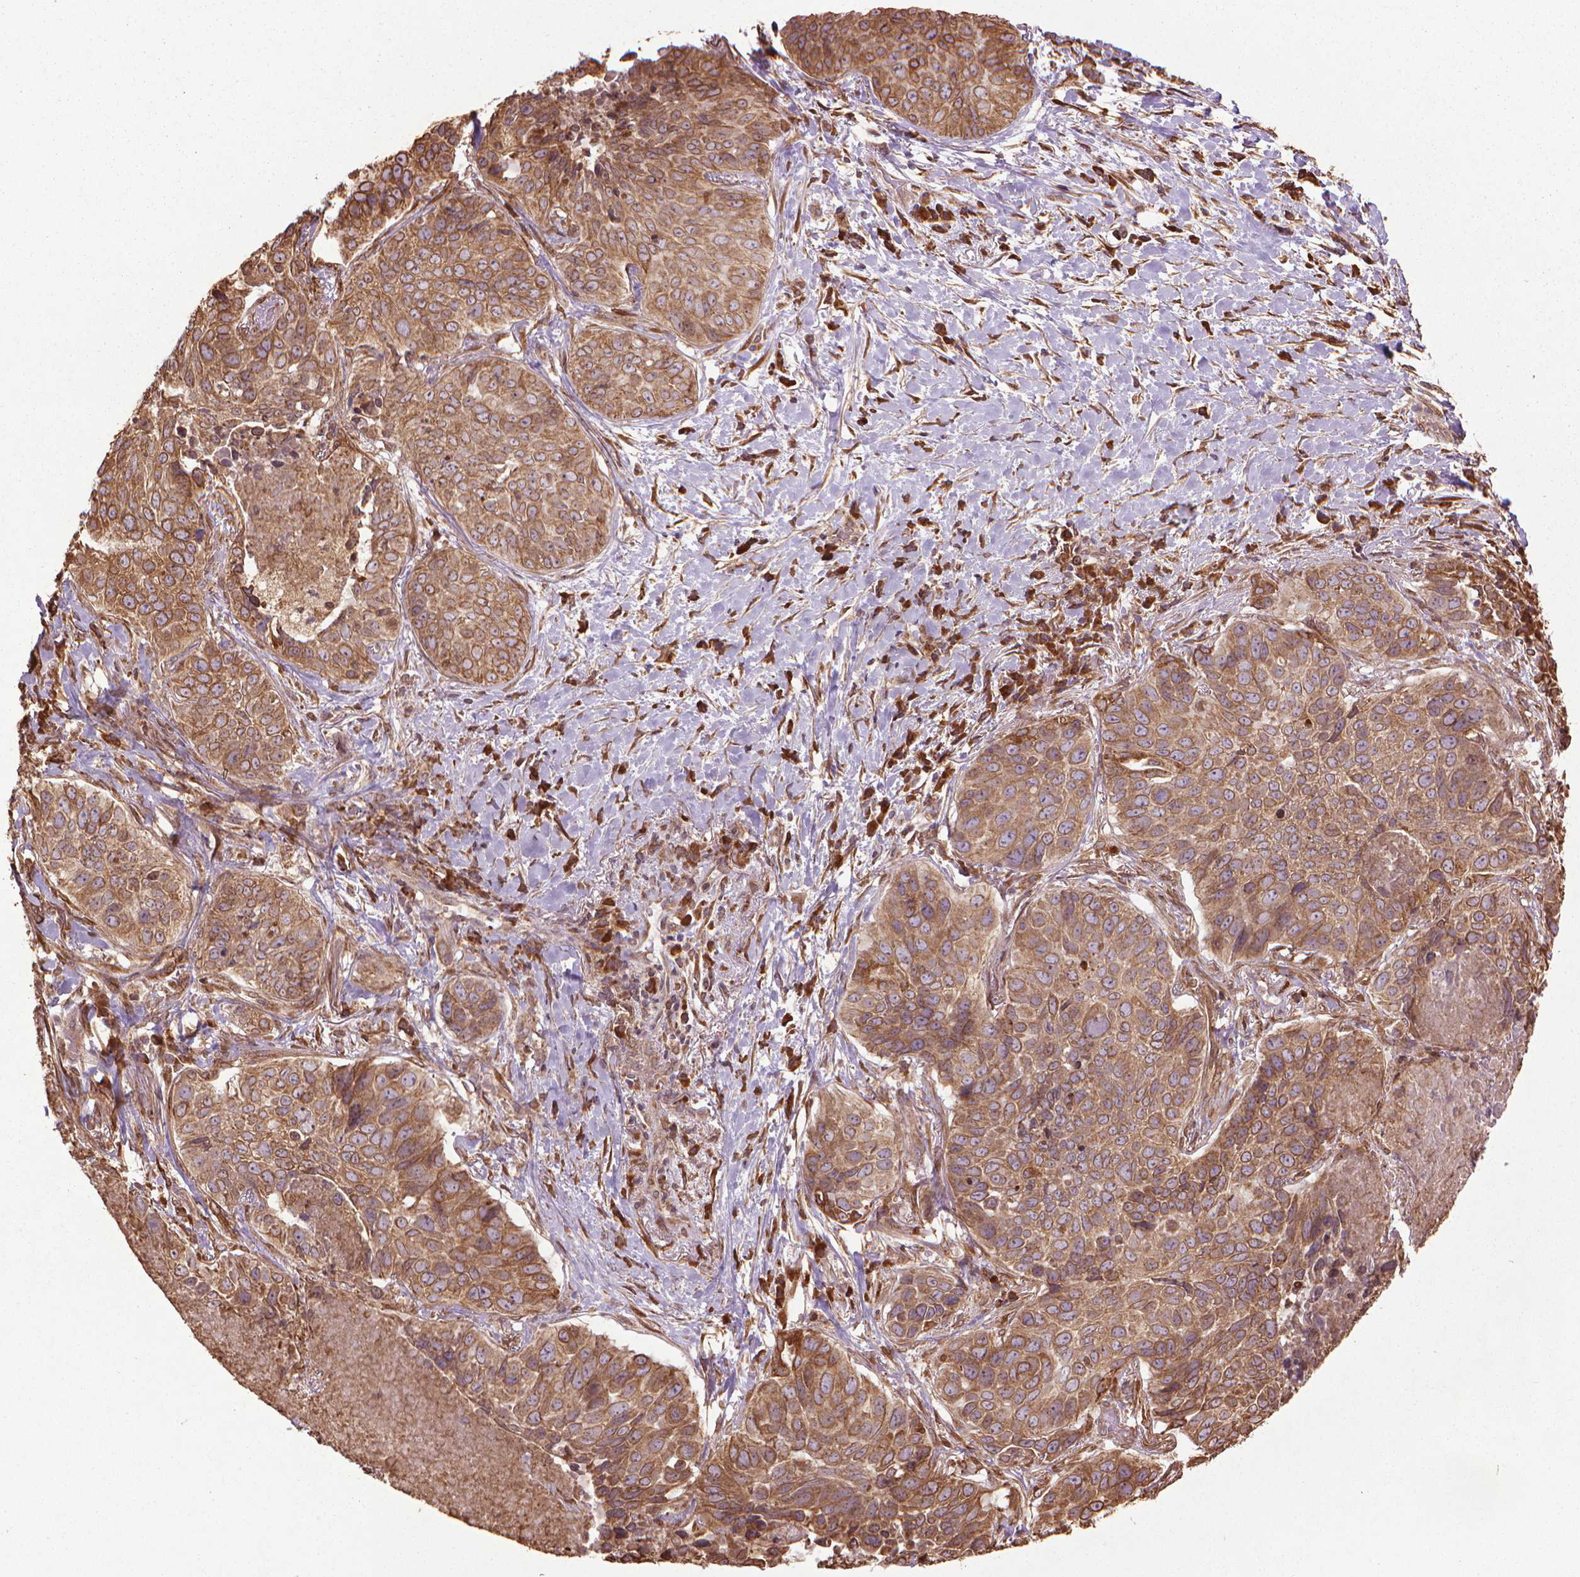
{"staining": {"intensity": "moderate", "quantity": ">75%", "location": "cytoplasmic/membranous"}, "tissue": "lung cancer", "cell_type": "Tumor cells", "image_type": "cancer", "snomed": [{"axis": "morphology", "description": "Normal tissue, NOS"}, {"axis": "morphology", "description": "Squamous cell carcinoma, NOS"}, {"axis": "topography", "description": "Bronchus"}, {"axis": "topography", "description": "Lung"}], "caption": "Immunohistochemistry histopathology image of human lung squamous cell carcinoma stained for a protein (brown), which shows medium levels of moderate cytoplasmic/membranous positivity in about >75% of tumor cells.", "gene": "GAS1", "patient": {"sex": "male", "age": 64}}